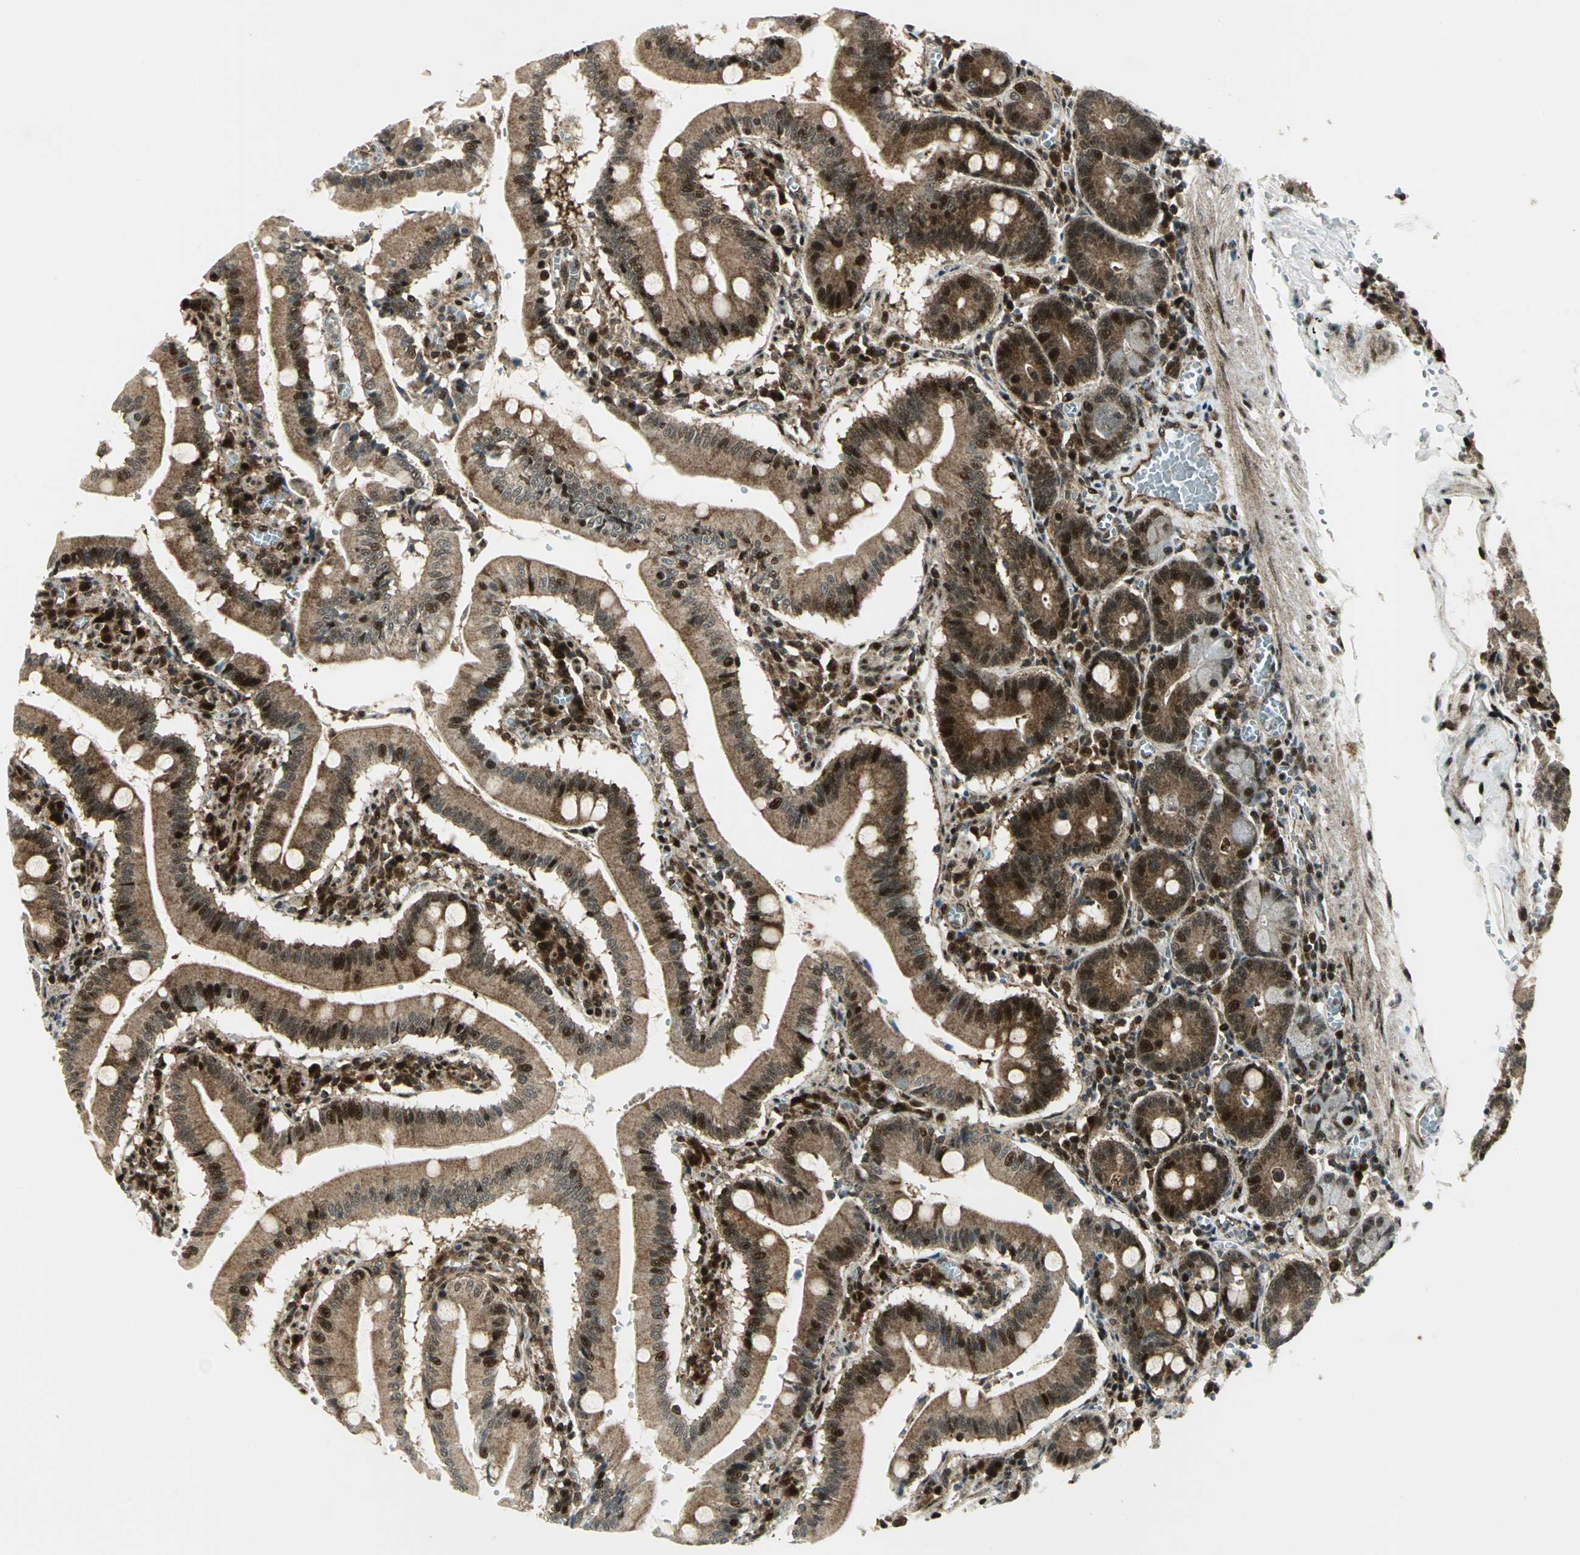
{"staining": {"intensity": "strong", "quantity": ">75%", "location": "cytoplasmic/membranous,nuclear"}, "tissue": "small intestine", "cell_type": "Glandular cells", "image_type": "normal", "snomed": [{"axis": "morphology", "description": "Normal tissue, NOS"}, {"axis": "topography", "description": "Small intestine"}], "caption": "DAB immunohistochemical staining of benign small intestine displays strong cytoplasmic/membranous,nuclear protein staining in about >75% of glandular cells.", "gene": "COPS5", "patient": {"sex": "male", "age": 71}}